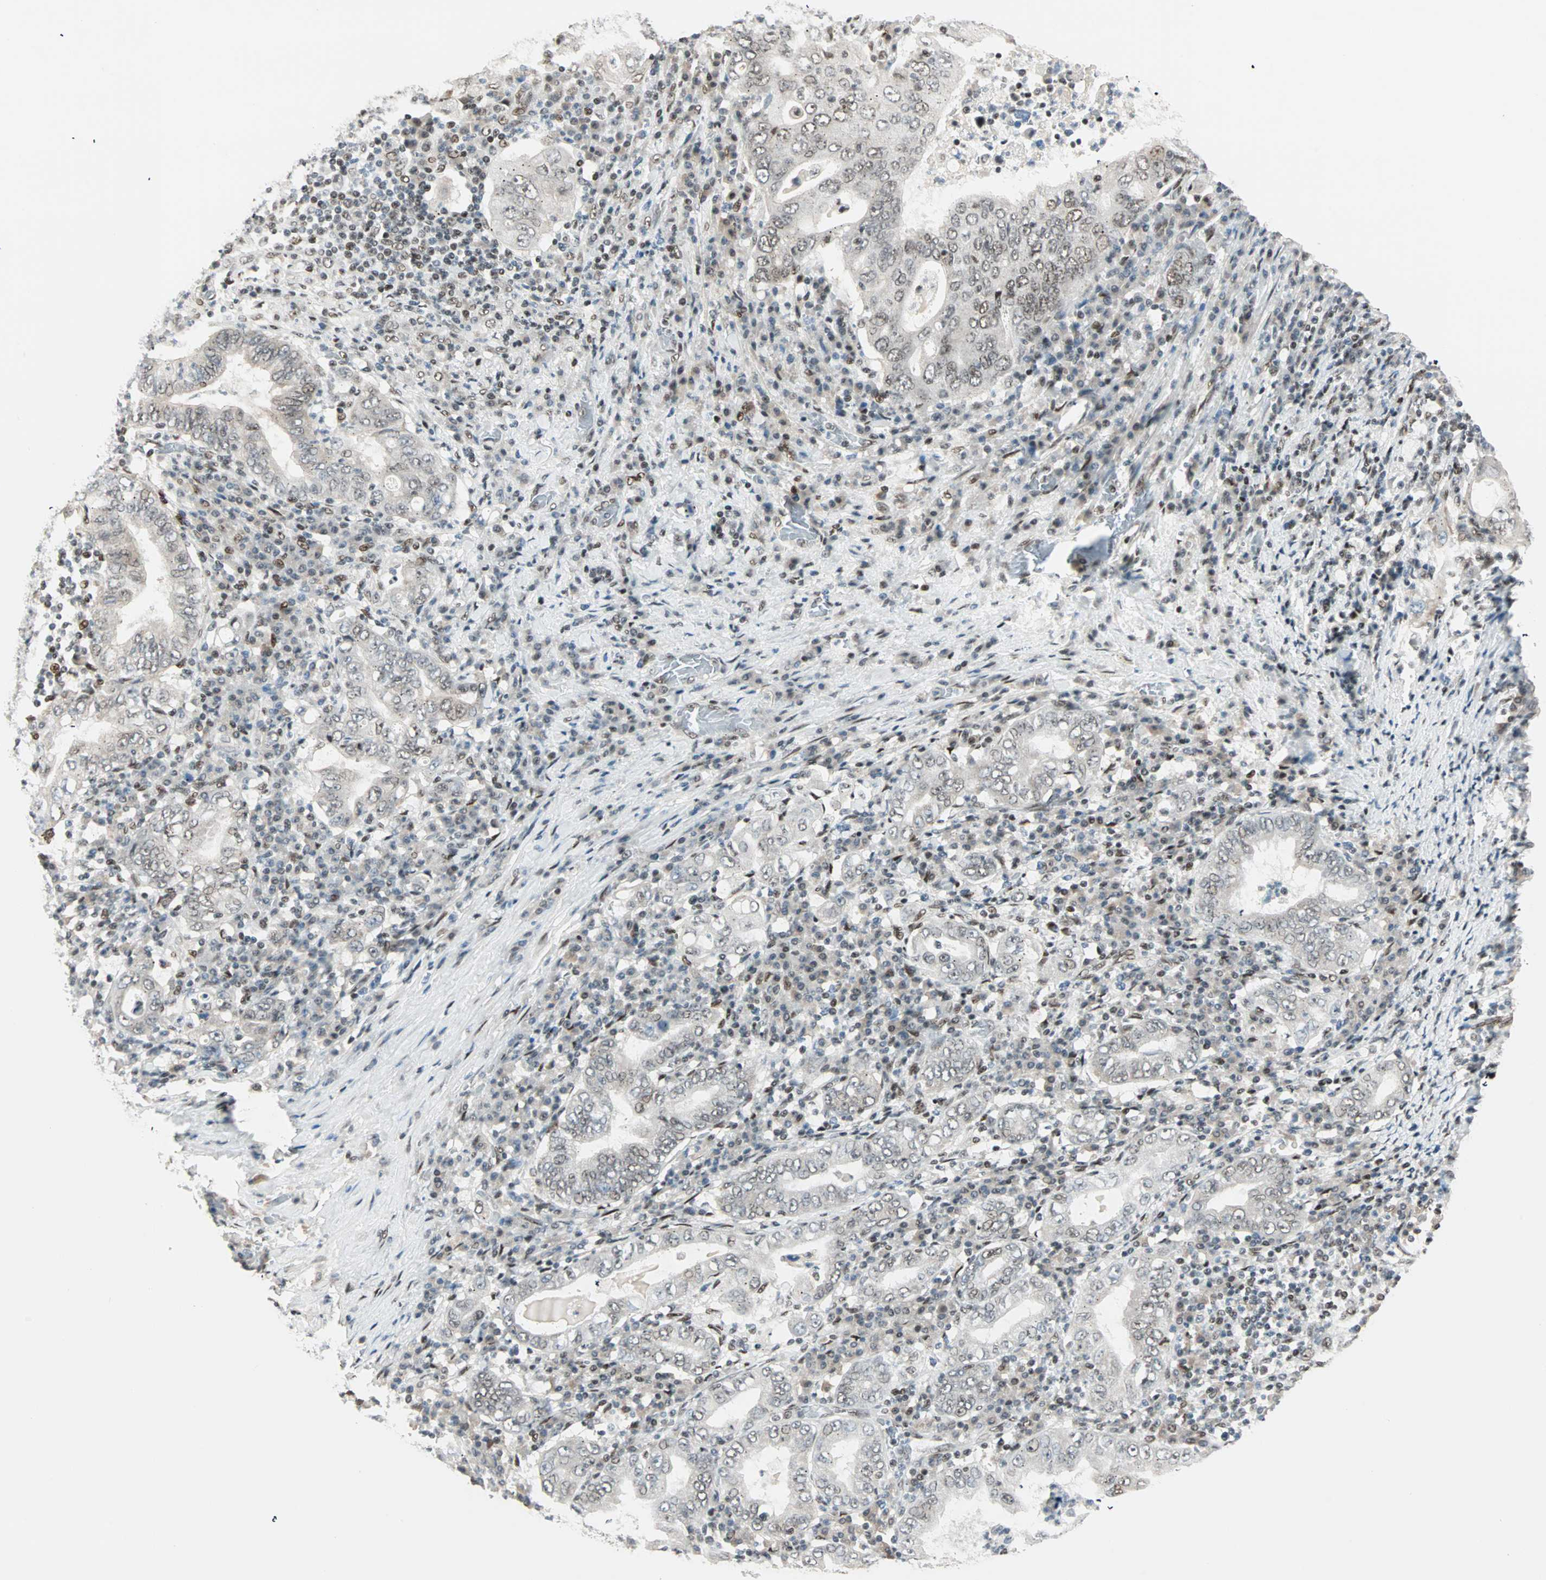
{"staining": {"intensity": "weak", "quantity": "25%-75%", "location": "nuclear"}, "tissue": "stomach cancer", "cell_type": "Tumor cells", "image_type": "cancer", "snomed": [{"axis": "morphology", "description": "Normal tissue, NOS"}, {"axis": "morphology", "description": "Adenocarcinoma, NOS"}, {"axis": "topography", "description": "Esophagus"}, {"axis": "topography", "description": "Stomach, upper"}, {"axis": "topography", "description": "Peripheral nerve tissue"}], "caption": "A brown stain highlights weak nuclear positivity of a protein in adenocarcinoma (stomach) tumor cells.", "gene": "BLM", "patient": {"sex": "male", "age": 62}}